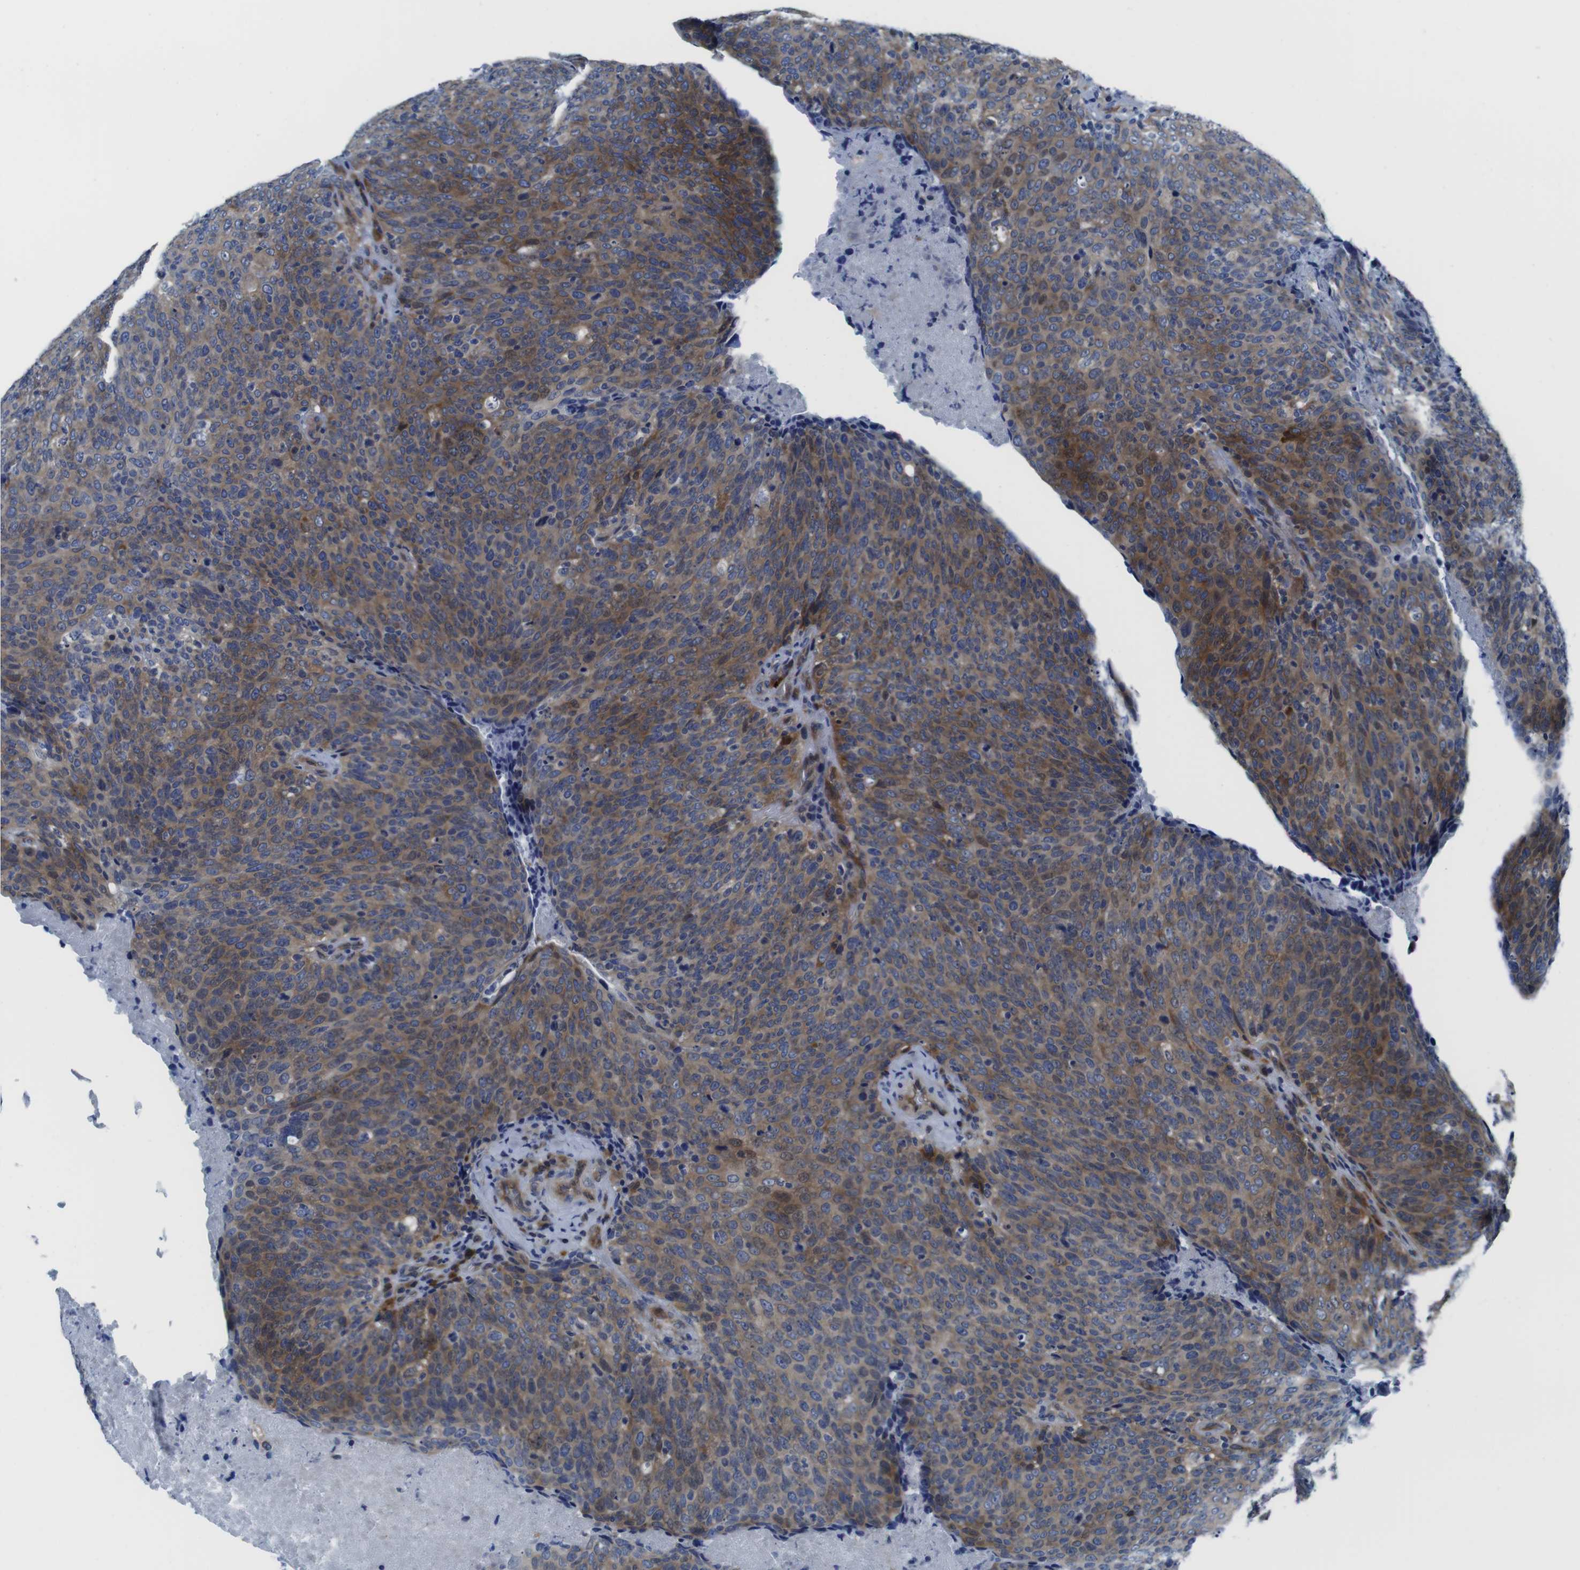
{"staining": {"intensity": "moderate", "quantity": ">75%", "location": "cytoplasmic/membranous"}, "tissue": "head and neck cancer", "cell_type": "Tumor cells", "image_type": "cancer", "snomed": [{"axis": "morphology", "description": "Squamous cell carcinoma, NOS"}, {"axis": "morphology", "description": "Squamous cell carcinoma, metastatic, NOS"}, {"axis": "topography", "description": "Lymph node"}, {"axis": "topography", "description": "Head-Neck"}], "caption": "Tumor cells display medium levels of moderate cytoplasmic/membranous staining in approximately >75% of cells in human head and neck cancer (squamous cell carcinoma). (Brightfield microscopy of DAB IHC at high magnification).", "gene": "EIF4A1", "patient": {"sex": "male", "age": 62}}